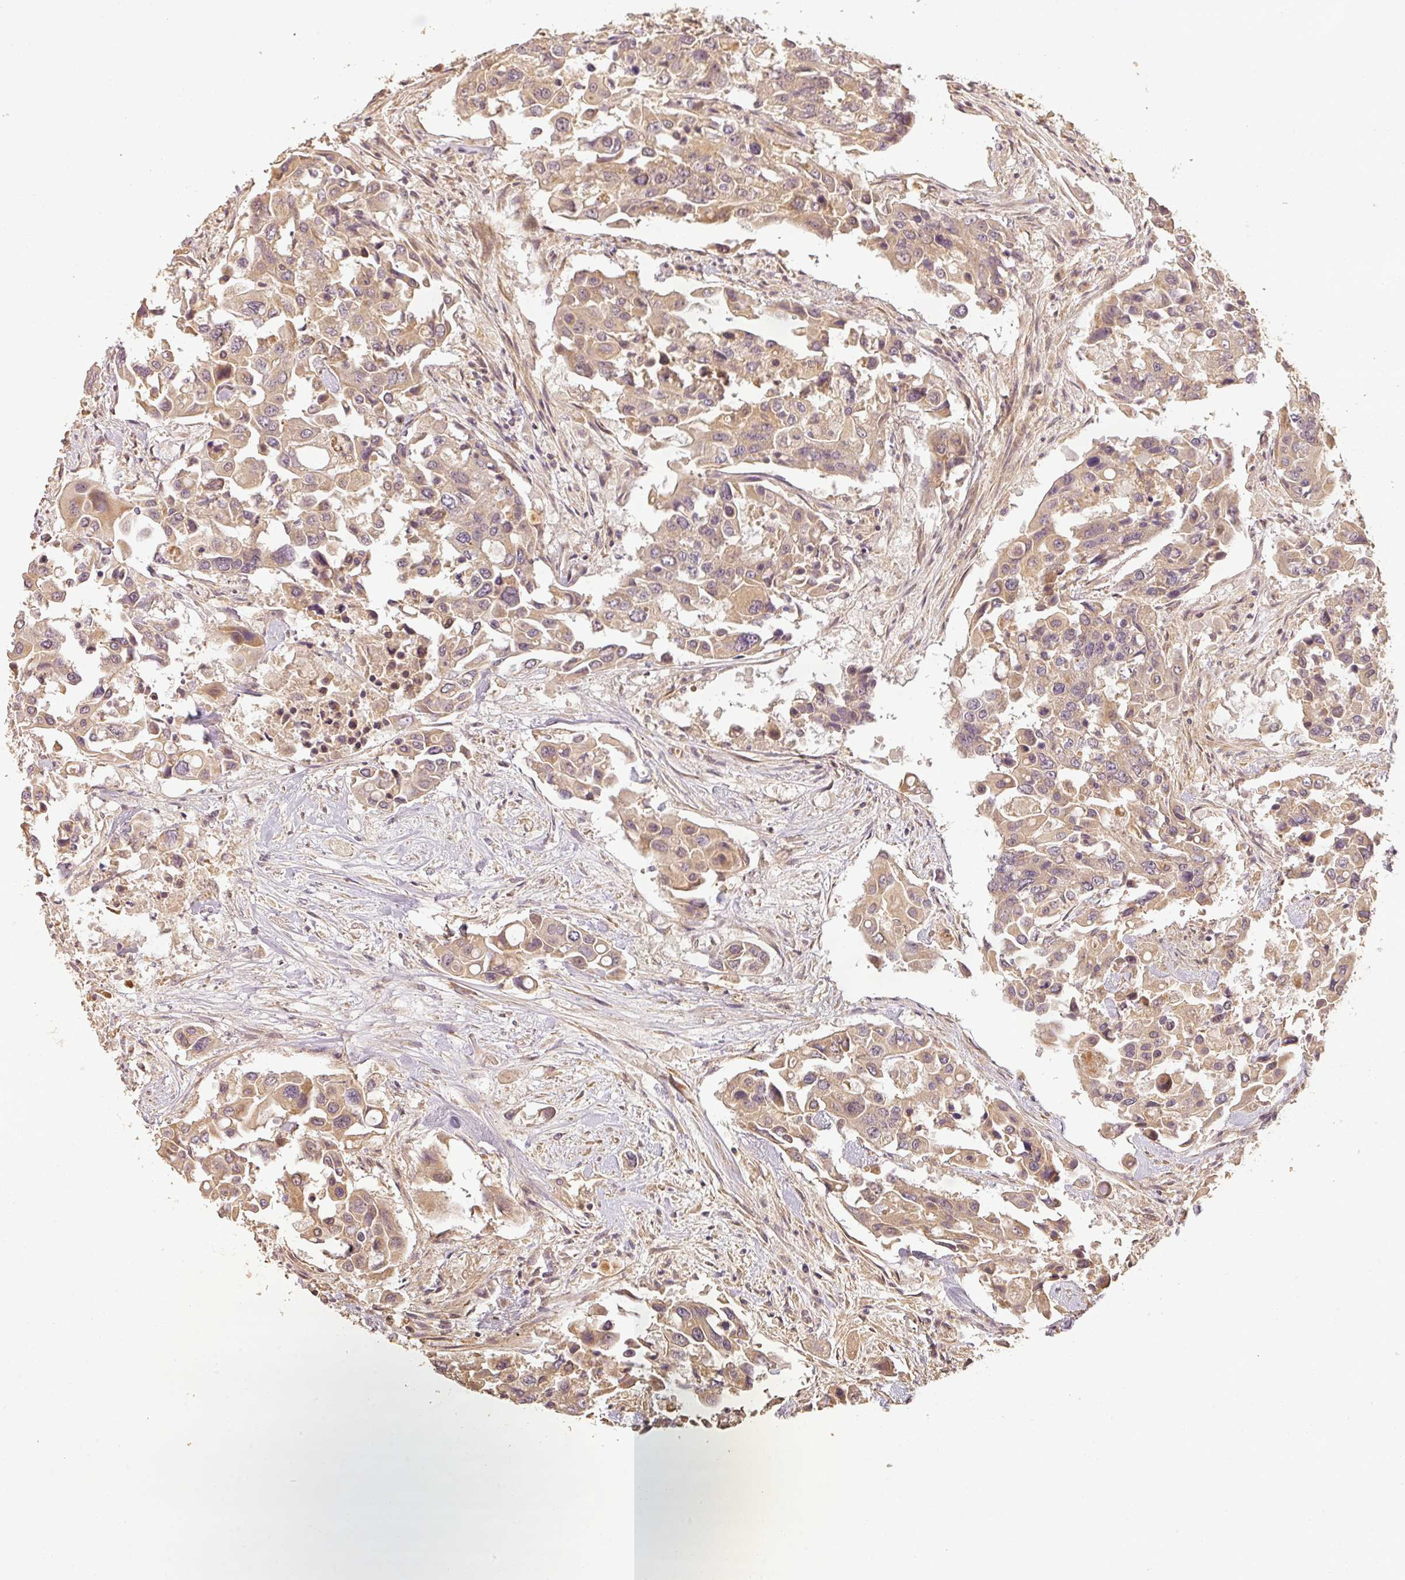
{"staining": {"intensity": "weak", "quantity": ">75%", "location": "cytoplasmic/membranous"}, "tissue": "colorectal cancer", "cell_type": "Tumor cells", "image_type": "cancer", "snomed": [{"axis": "morphology", "description": "Adenocarcinoma, NOS"}, {"axis": "topography", "description": "Colon"}], "caption": "IHC histopathology image of human colorectal cancer stained for a protein (brown), which reveals low levels of weak cytoplasmic/membranous staining in about >75% of tumor cells.", "gene": "BPIFB3", "patient": {"sex": "male", "age": 77}}